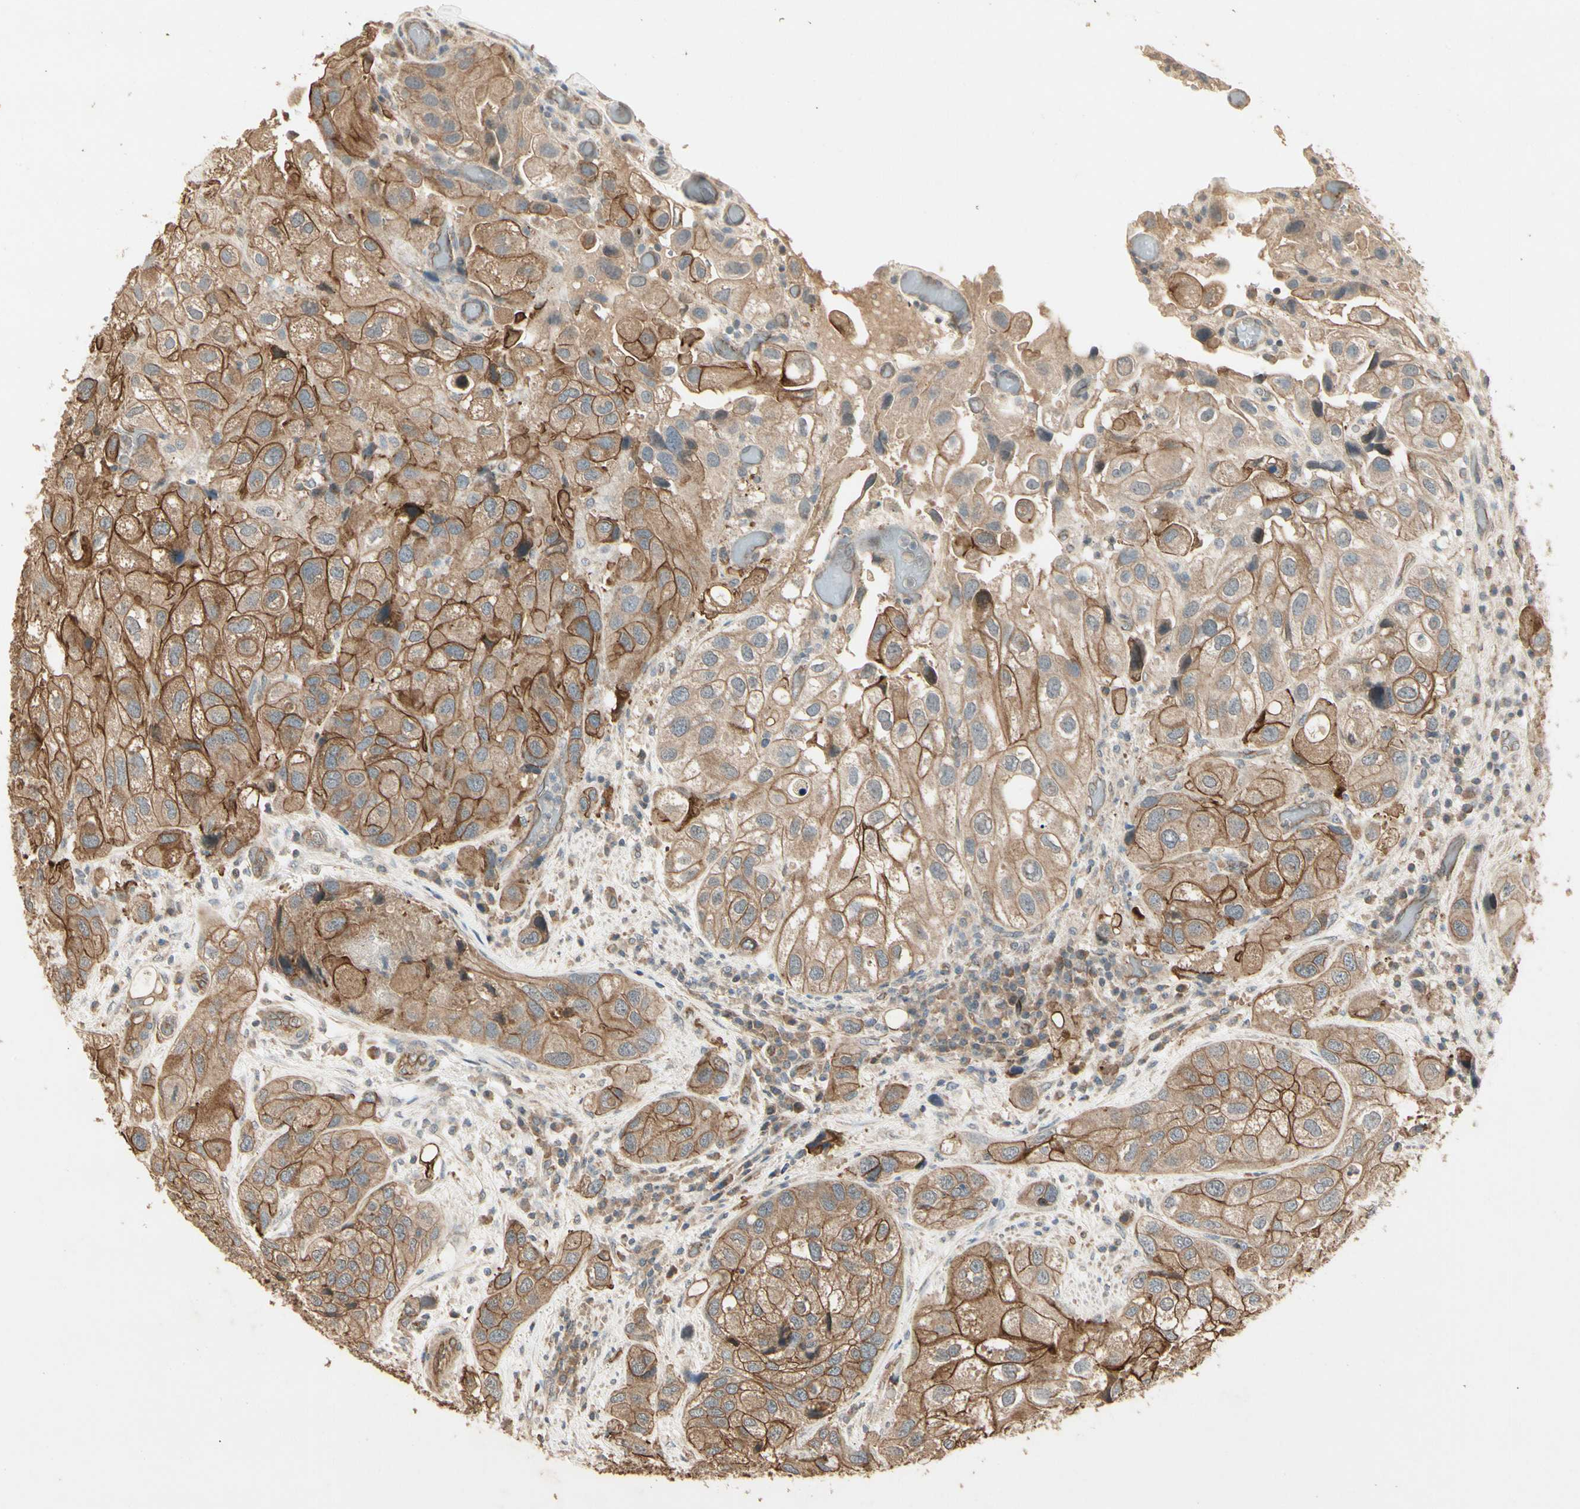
{"staining": {"intensity": "strong", "quantity": ">75%", "location": "cytoplasmic/membranous"}, "tissue": "urothelial cancer", "cell_type": "Tumor cells", "image_type": "cancer", "snomed": [{"axis": "morphology", "description": "Urothelial carcinoma, High grade"}, {"axis": "topography", "description": "Urinary bladder"}], "caption": "High-magnification brightfield microscopy of high-grade urothelial carcinoma stained with DAB (brown) and counterstained with hematoxylin (blue). tumor cells exhibit strong cytoplasmic/membranous positivity is appreciated in approximately>75% of cells.", "gene": "RNF180", "patient": {"sex": "female", "age": 64}}